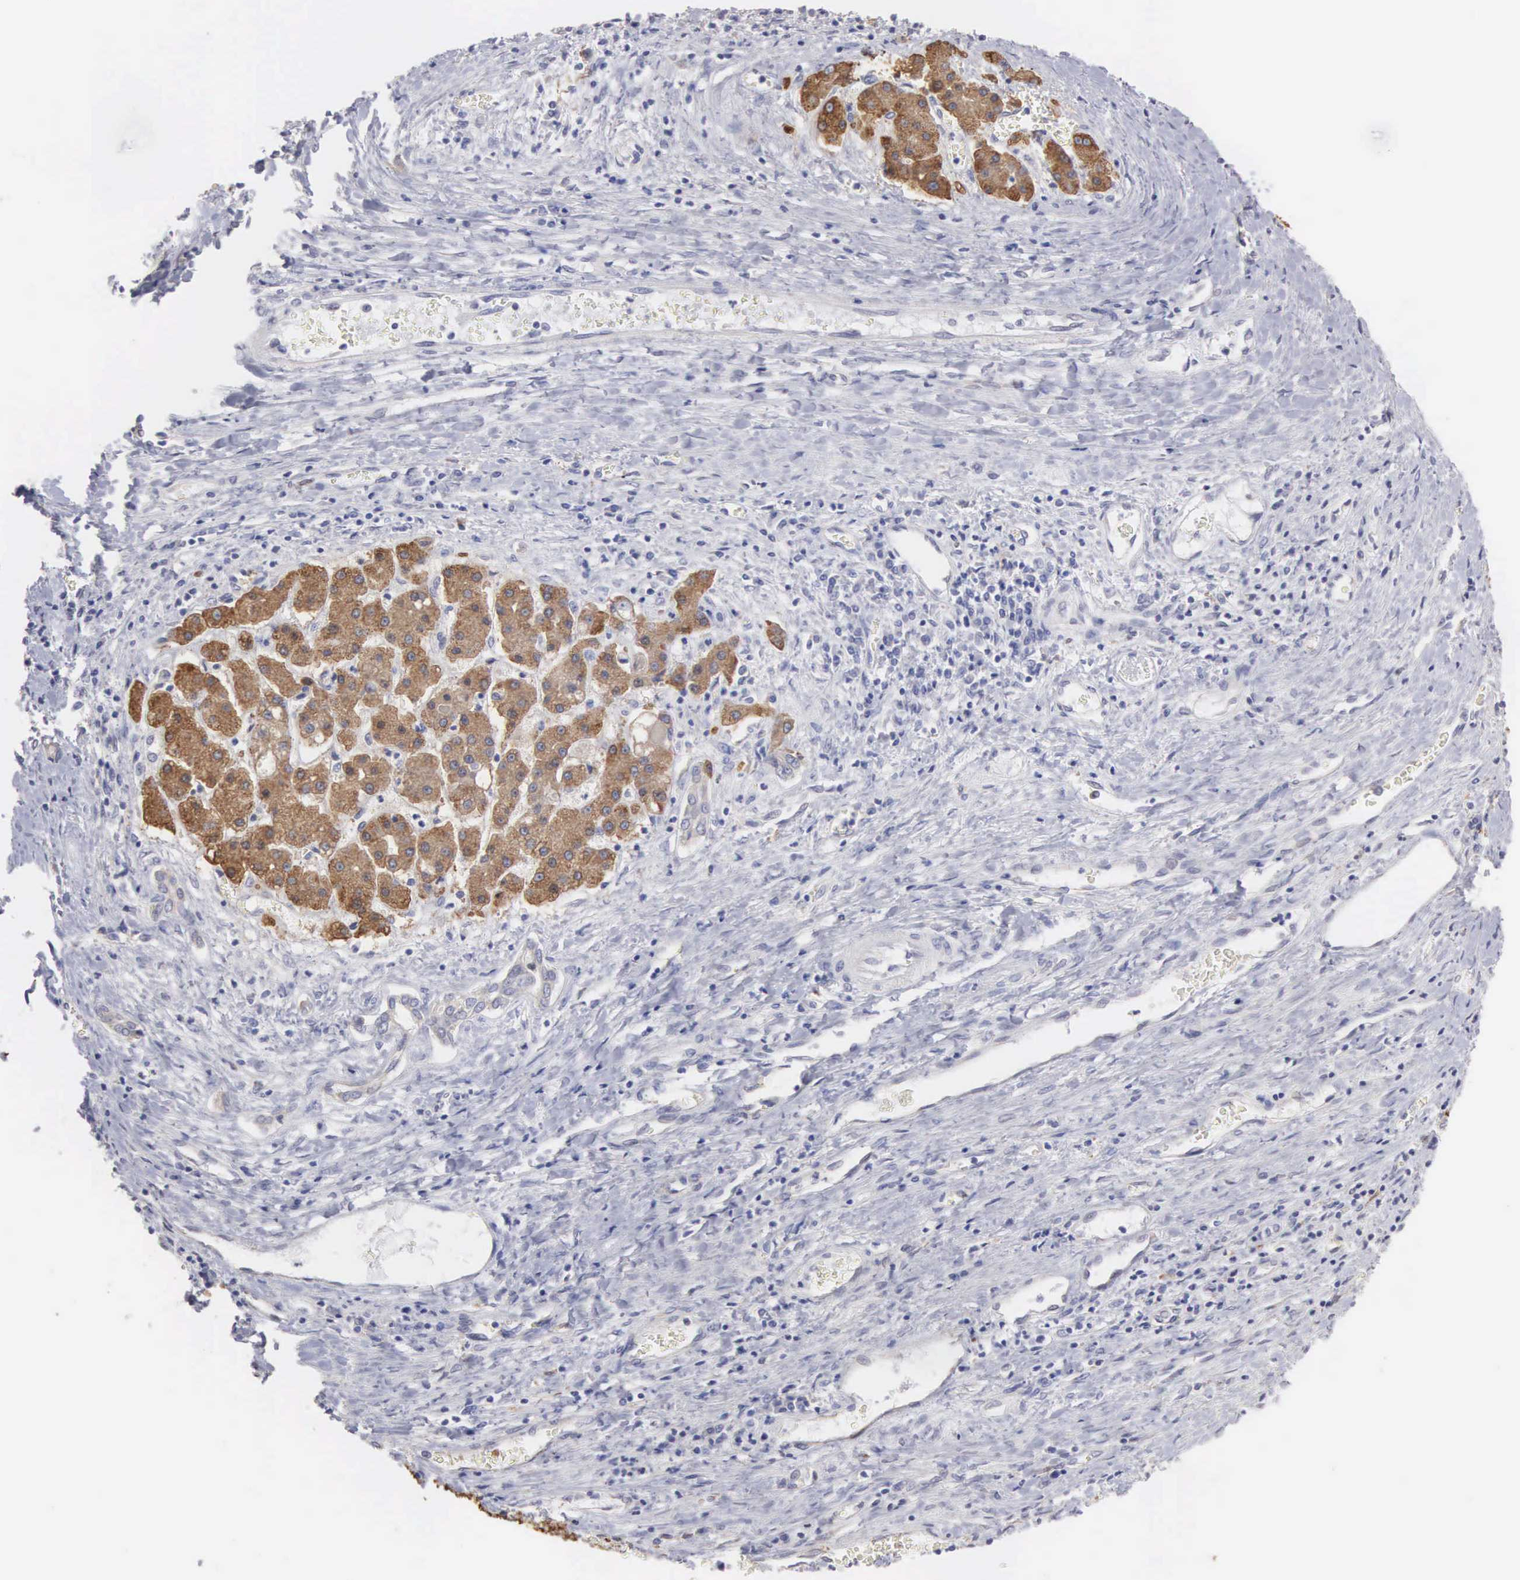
{"staining": {"intensity": "weak", "quantity": "25%-75%", "location": "cytoplasmic/membranous"}, "tissue": "liver cancer", "cell_type": "Tumor cells", "image_type": "cancer", "snomed": [{"axis": "morphology", "description": "Carcinoma, Hepatocellular, NOS"}, {"axis": "topography", "description": "Liver"}], "caption": "Liver cancer tissue shows weak cytoplasmic/membranous expression in approximately 25%-75% of tumor cells", "gene": "LIN52", "patient": {"sex": "male", "age": 24}}